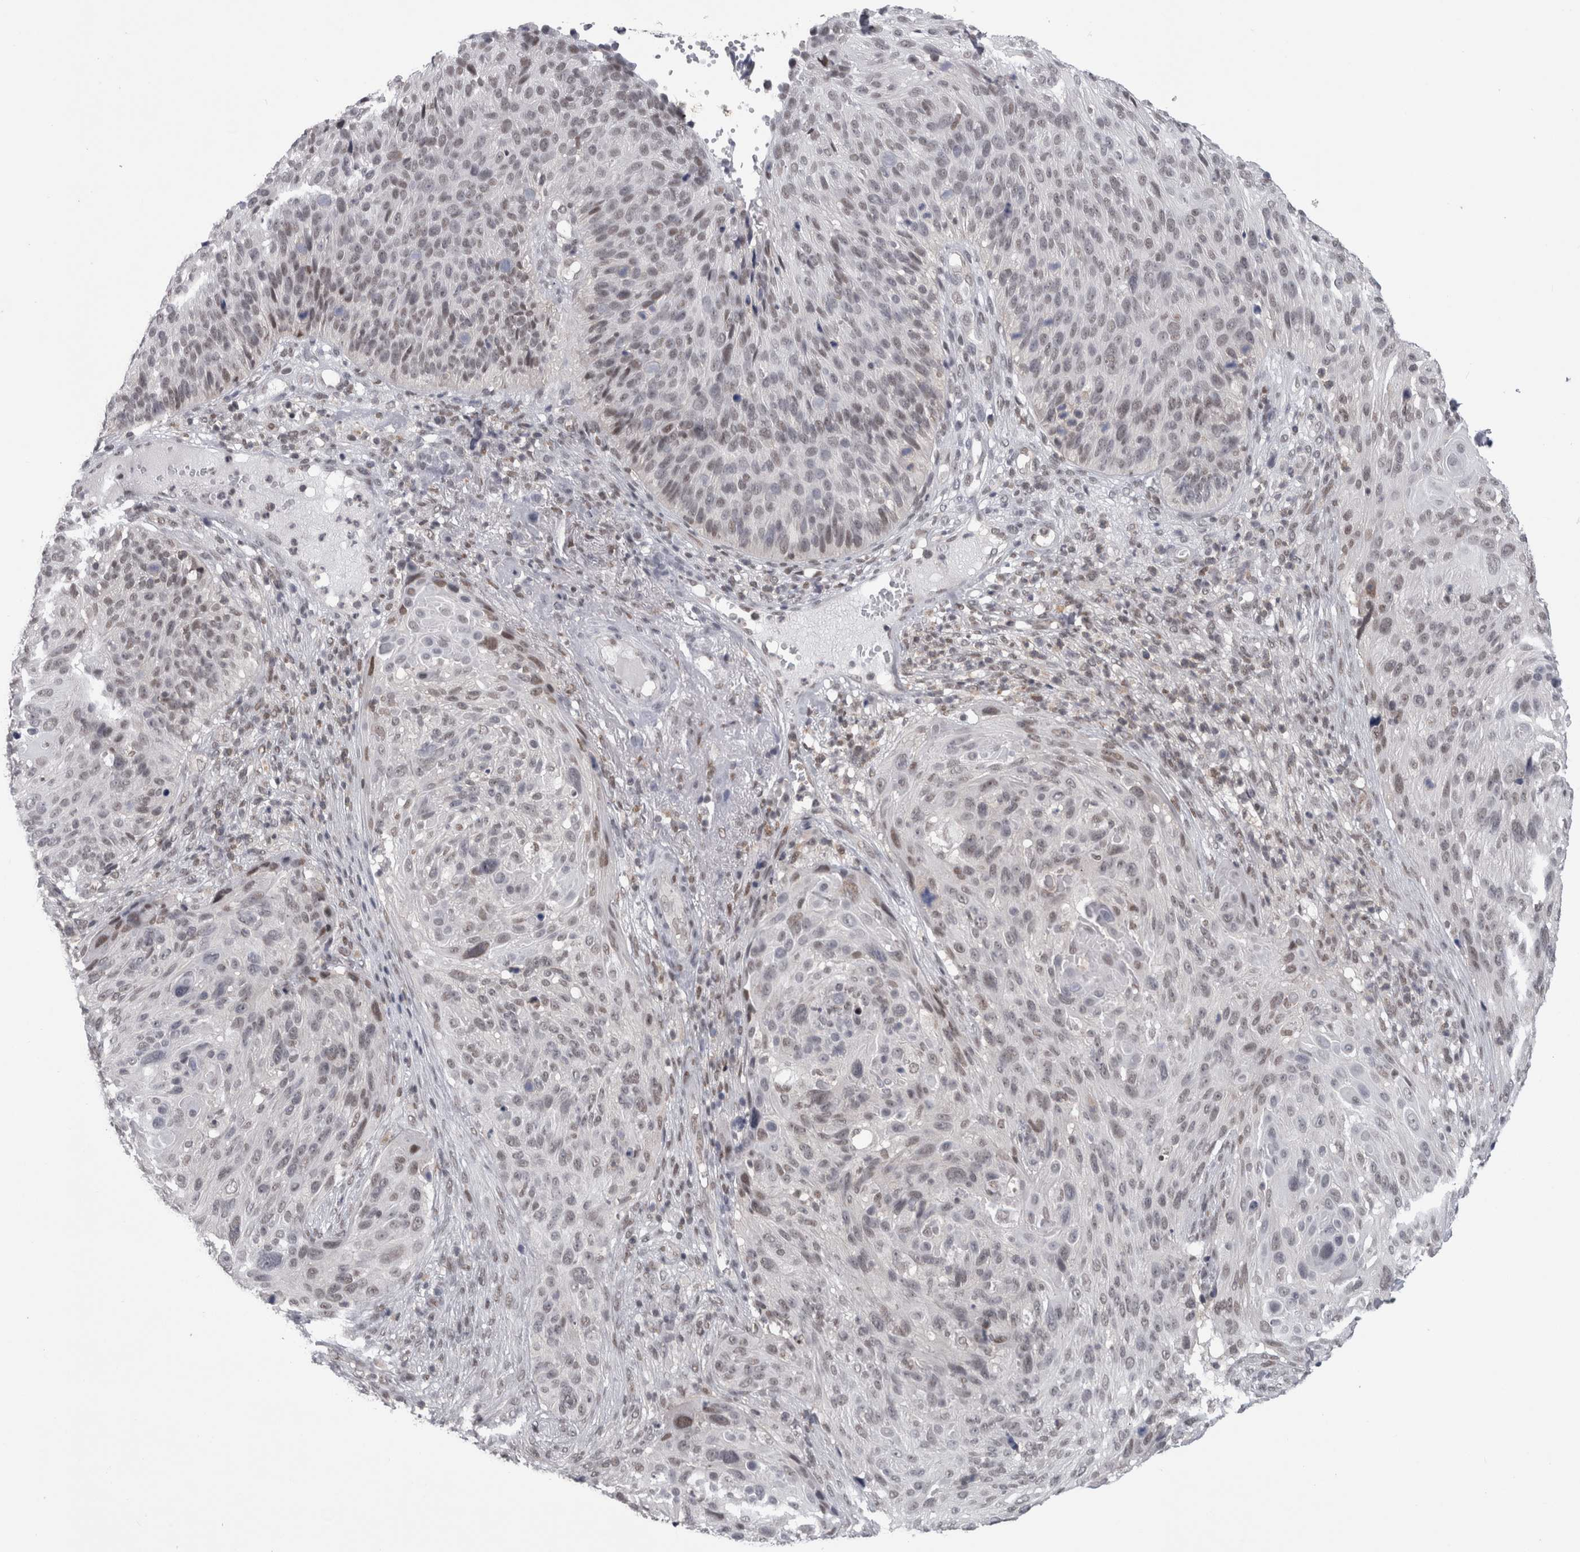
{"staining": {"intensity": "weak", "quantity": "<25%", "location": "nuclear"}, "tissue": "cervical cancer", "cell_type": "Tumor cells", "image_type": "cancer", "snomed": [{"axis": "morphology", "description": "Squamous cell carcinoma, NOS"}, {"axis": "topography", "description": "Cervix"}], "caption": "High magnification brightfield microscopy of cervical cancer stained with DAB (brown) and counterstained with hematoxylin (blue): tumor cells show no significant positivity.", "gene": "PSMB2", "patient": {"sex": "female", "age": 74}}